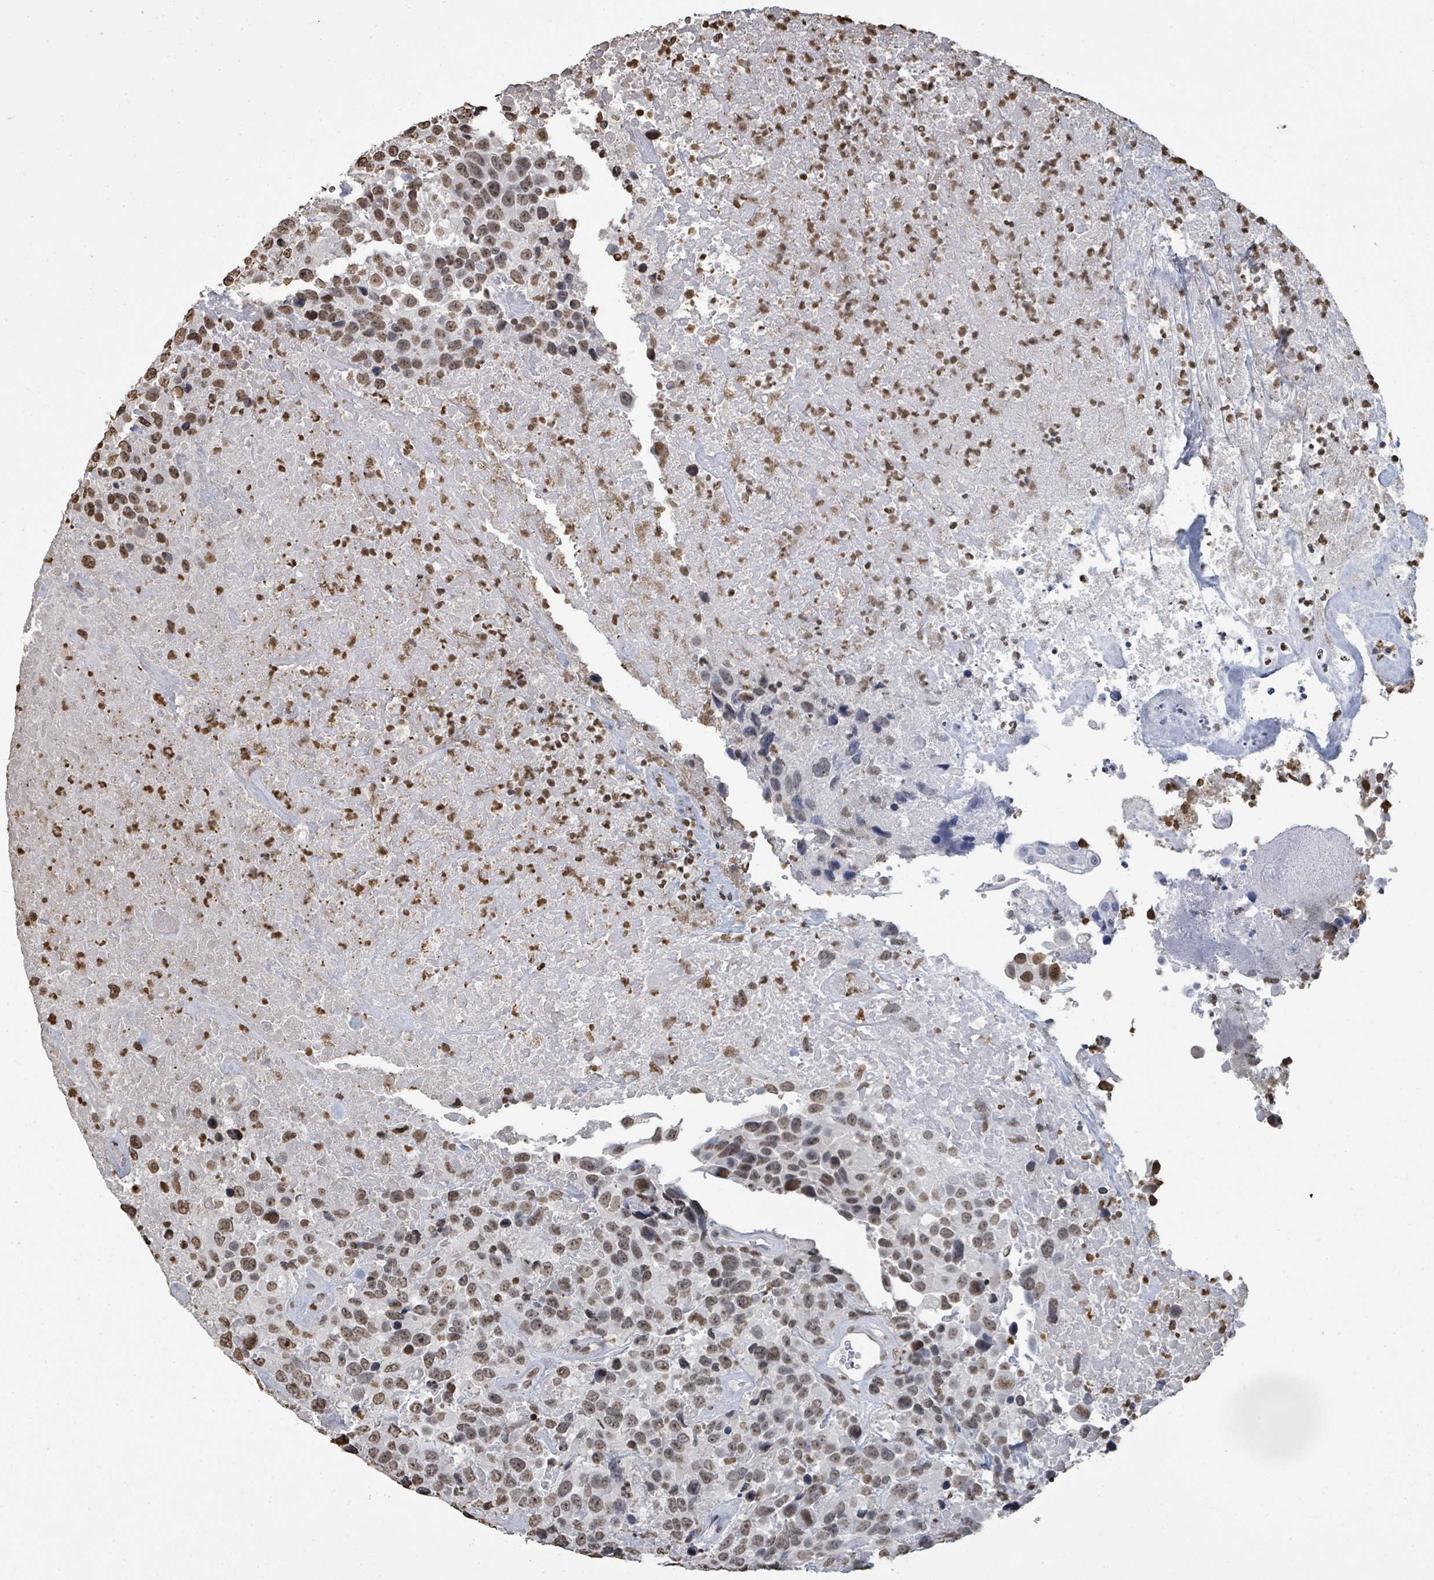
{"staining": {"intensity": "moderate", "quantity": ">75%", "location": "nuclear"}, "tissue": "urothelial cancer", "cell_type": "Tumor cells", "image_type": "cancer", "snomed": [{"axis": "morphology", "description": "Urothelial carcinoma, High grade"}, {"axis": "topography", "description": "Urinary bladder"}], "caption": "This histopathology image demonstrates IHC staining of urothelial cancer, with medium moderate nuclear expression in approximately >75% of tumor cells.", "gene": "MRPS12", "patient": {"sex": "female", "age": 70}}